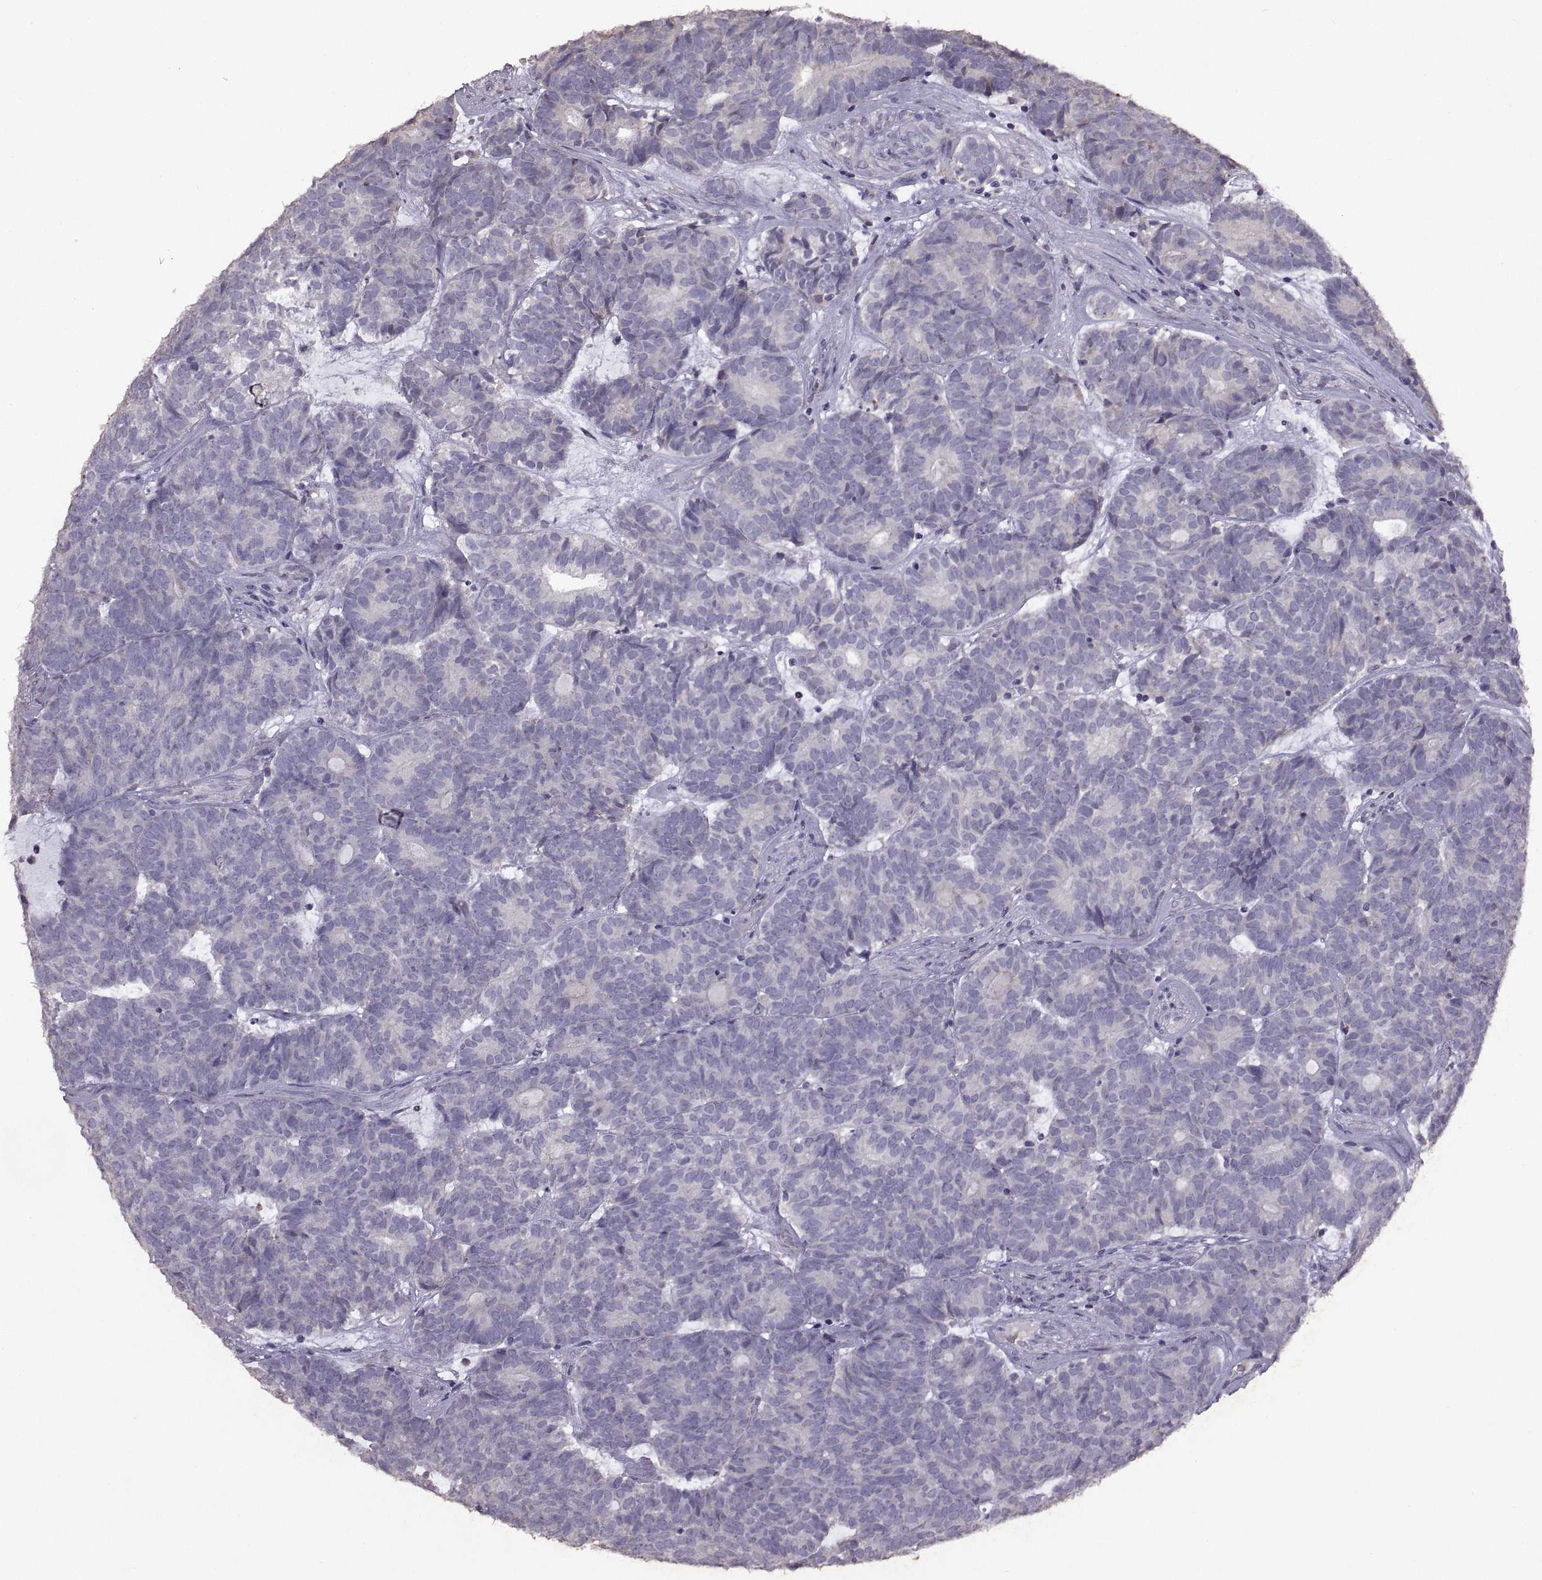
{"staining": {"intensity": "negative", "quantity": "none", "location": "none"}, "tissue": "head and neck cancer", "cell_type": "Tumor cells", "image_type": "cancer", "snomed": [{"axis": "morphology", "description": "Adenocarcinoma, NOS"}, {"axis": "topography", "description": "Head-Neck"}], "caption": "High magnification brightfield microscopy of head and neck adenocarcinoma stained with DAB (brown) and counterstained with hematoxylin (blue): tumor cells show no significant expression.", "gene": "DEFB136", "patient": {"sex": "female", "age": 81}}